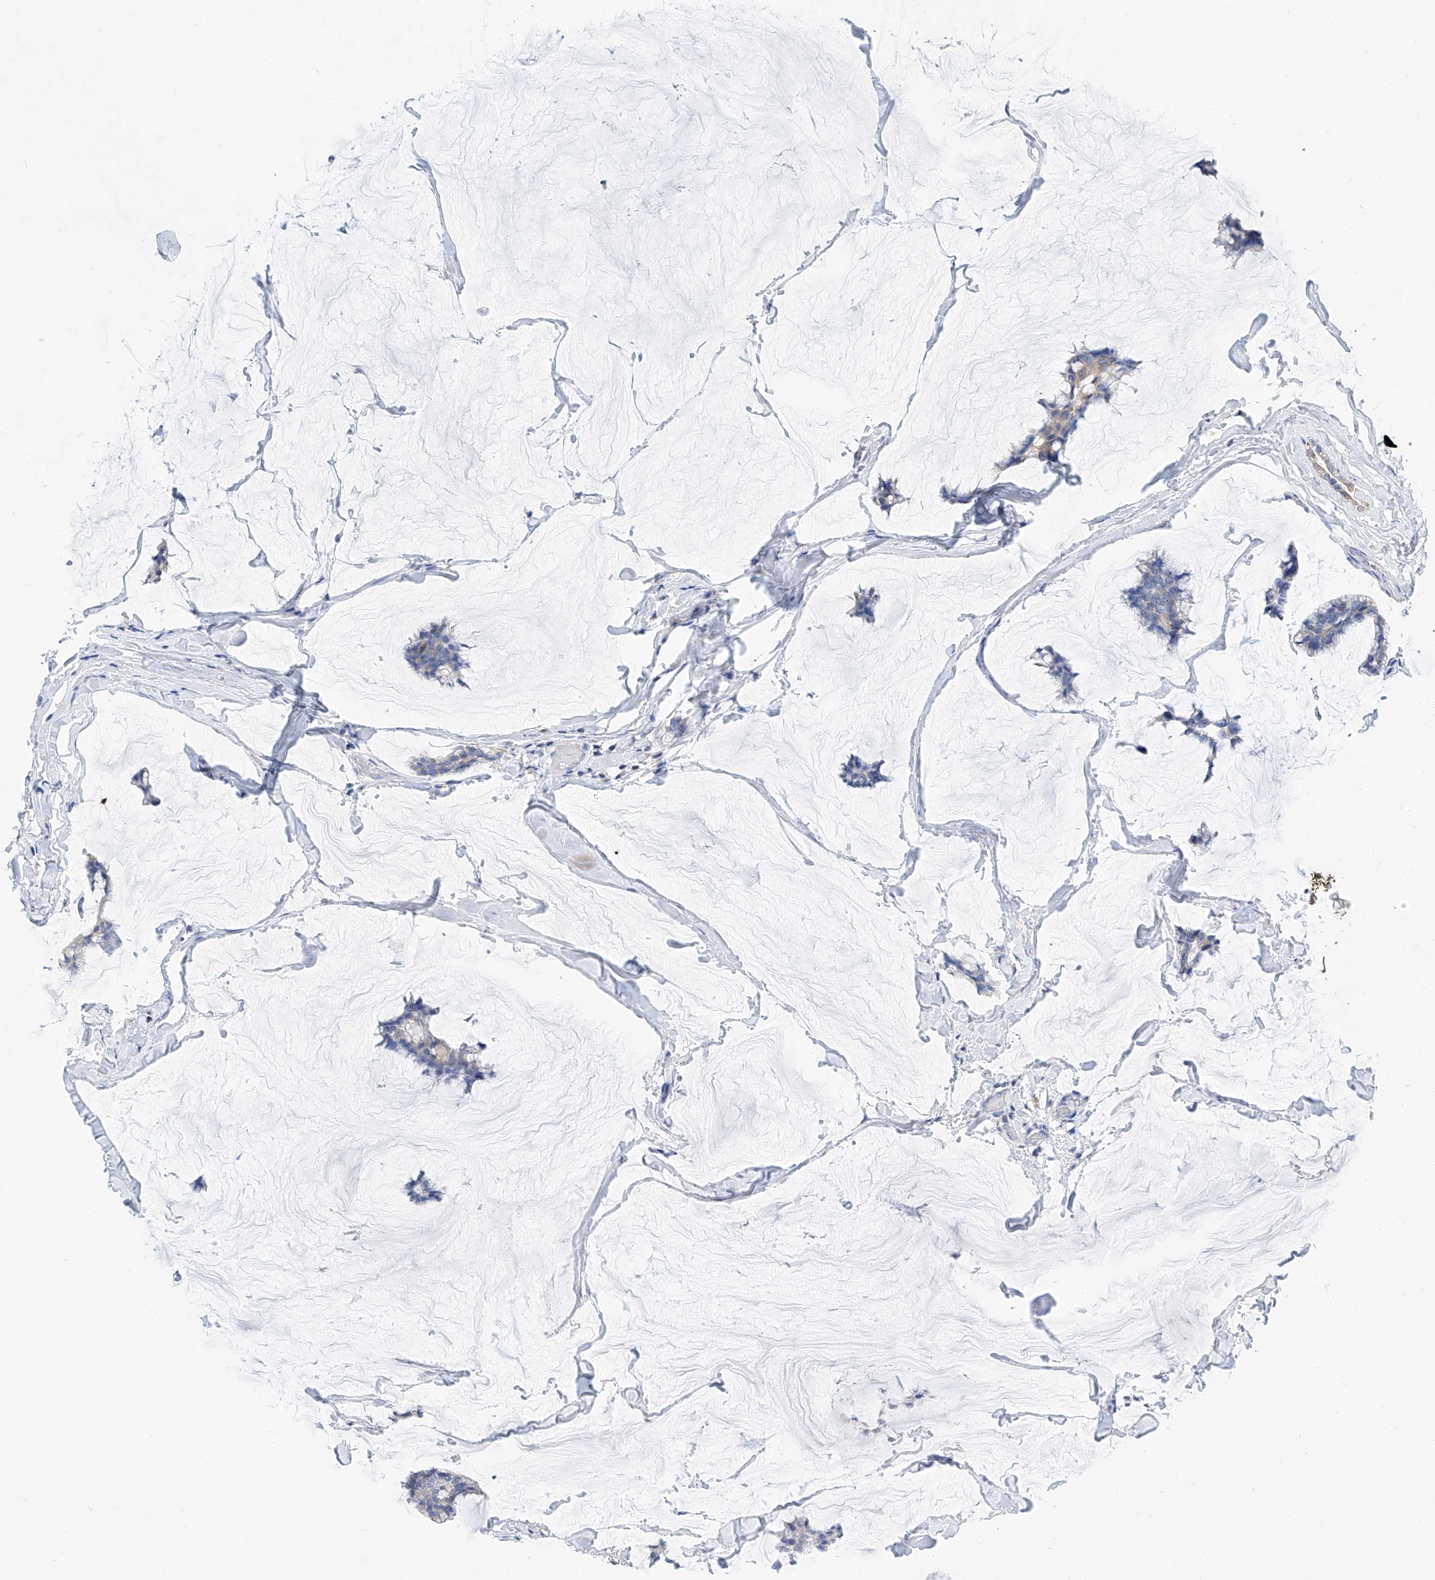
{"staining": {"intensity": "weak", "quantity": "<25%", "location": "cytoplasmic/membranous"}, "tissue": "breast cancer", "cell_type": "Tumor cells", "image_type": "cancer", "snomed": [{"axis": "morphology", "description": "Duct carcinoma"}, {"axis": "topography", "description": "Breast"}], "caption": "DAB (3,3'-diaminobenzidine) immunohistochemical staining of breast cancer shows no significant staining in tumor cells.", "gene": "MAD2L1", "patient": {"sex": "female", "age": 93}}